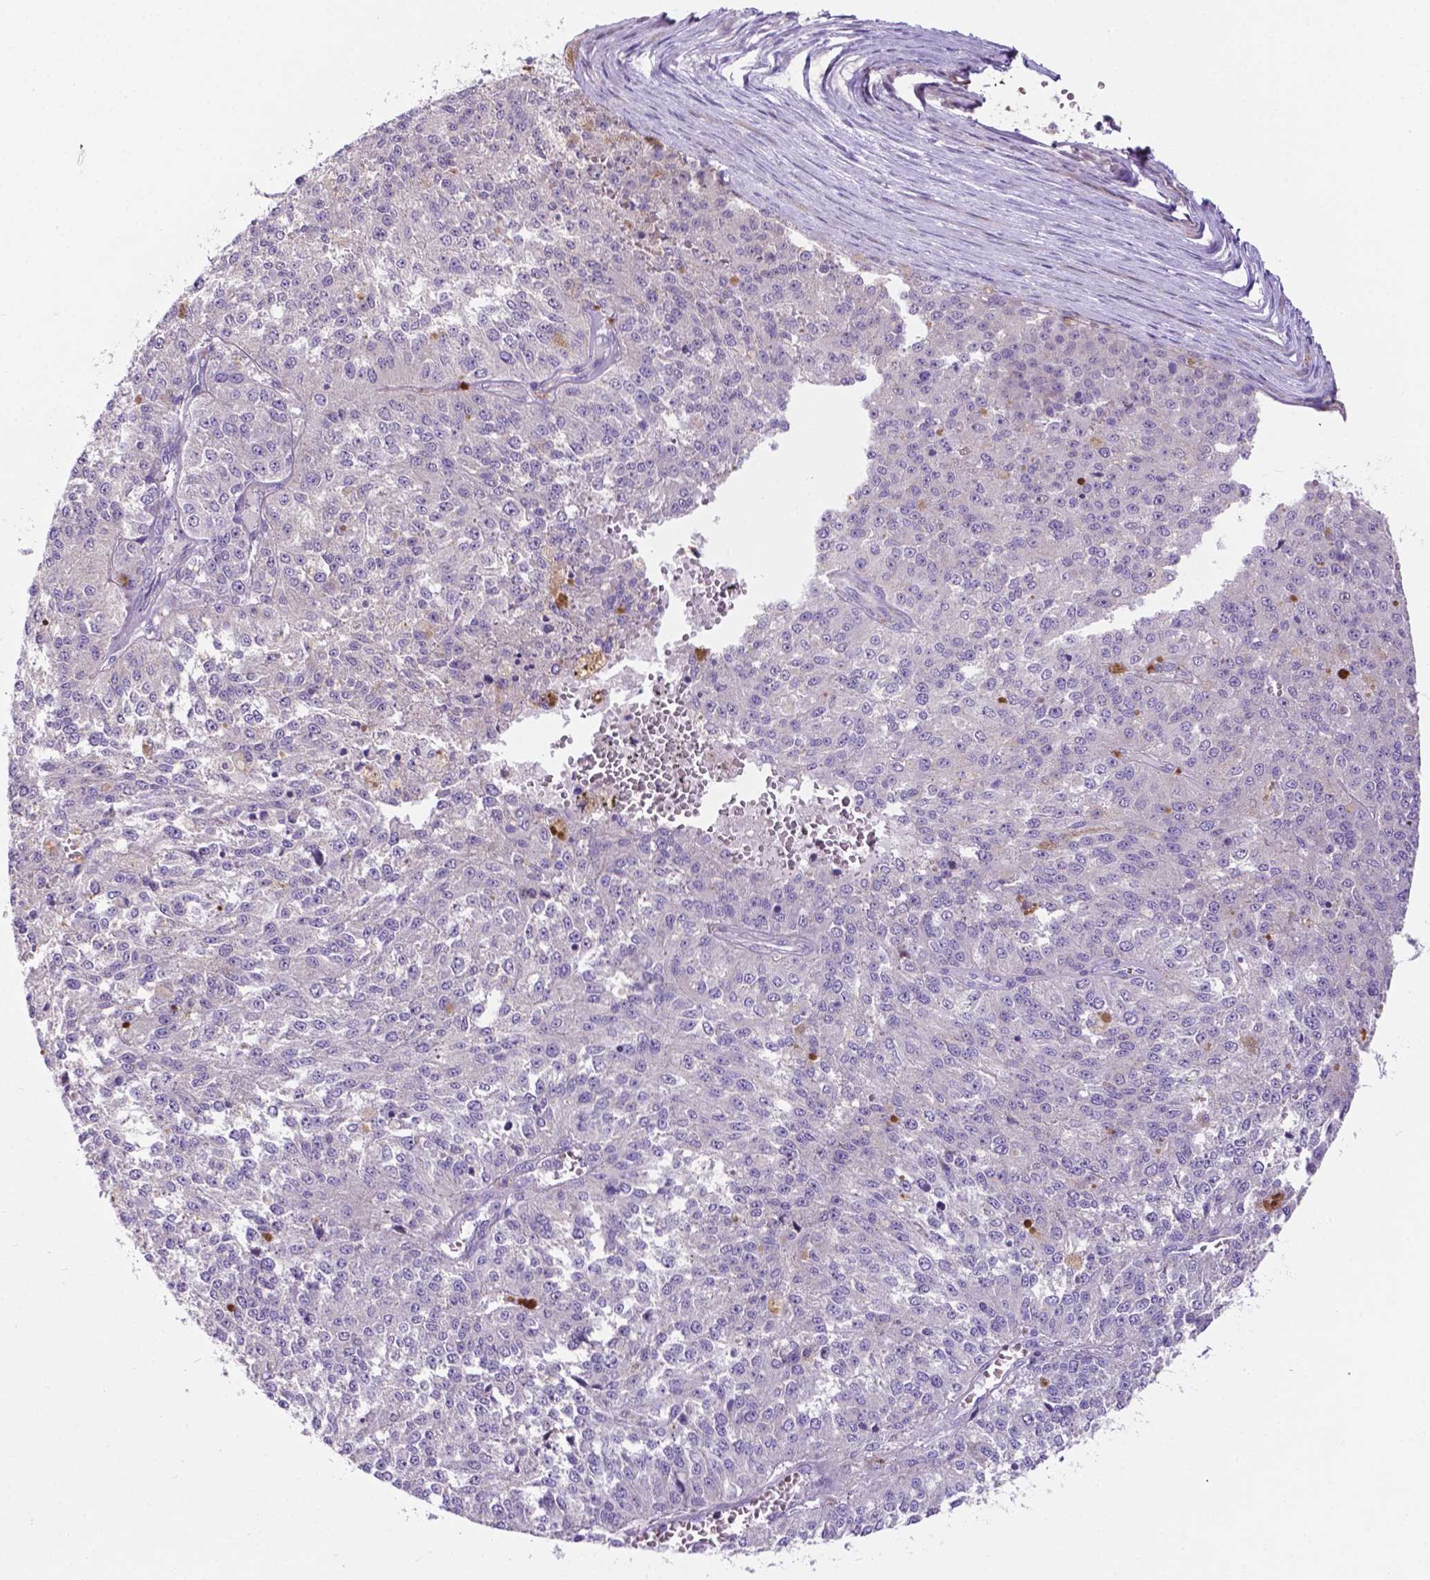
{"staining": {"intensity": "negative", "quantity": "none", "location": "none"}, "tissue": "melanoma", "cell_type": "Tumor cells", "image_type": "cancer", "snomed": [{"axis": "morphology", "description": "Malignant melanoma, Metastatic site"}, {"axis": "topography", "description": "Lymph node"}], "caption": "Micrograph shows no protein positivity in tumor cells of malignant melanoma (metastatic site) tissue.", "gene": "PFKFB4", "patient": {"sex": "female", "age": 64}}